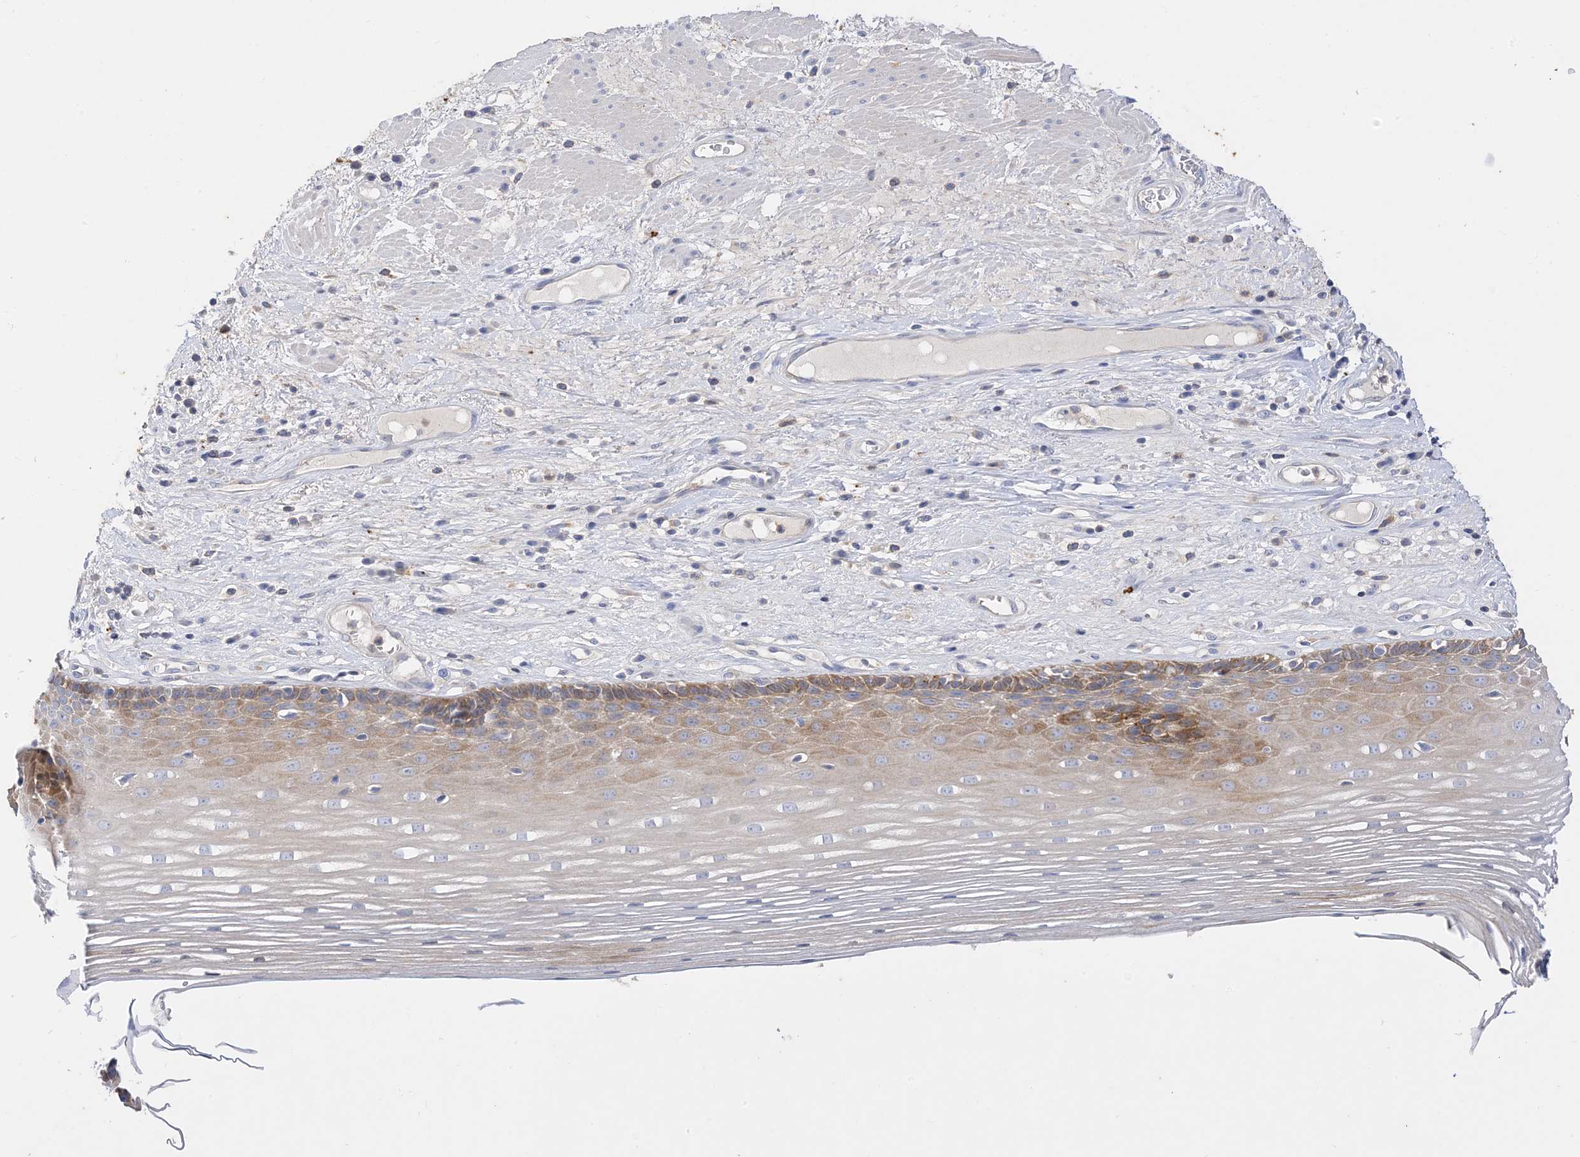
{"staining": {"intensity": "moderate", "quantity": "25%-75%", "location": "cytoplasmic/membranous"}, "tissue": "esophagus", "cell_type": "Squamous epithelial cells", "image_type": "normal", "snomed": [{"axis": "morphology", "description": "Normal tissue, NOS"}, {"axis": "topography", "description": "Esophagus"}], "caption": "DAB immunohistochemical staining of normal human esophagus reveals moderate cytoplasmic/membranous protein positivity in about 25%-75% of squamous epithelial cells.", "gene": "ARV1", "patient": {"sex": "male", "age": 62}}